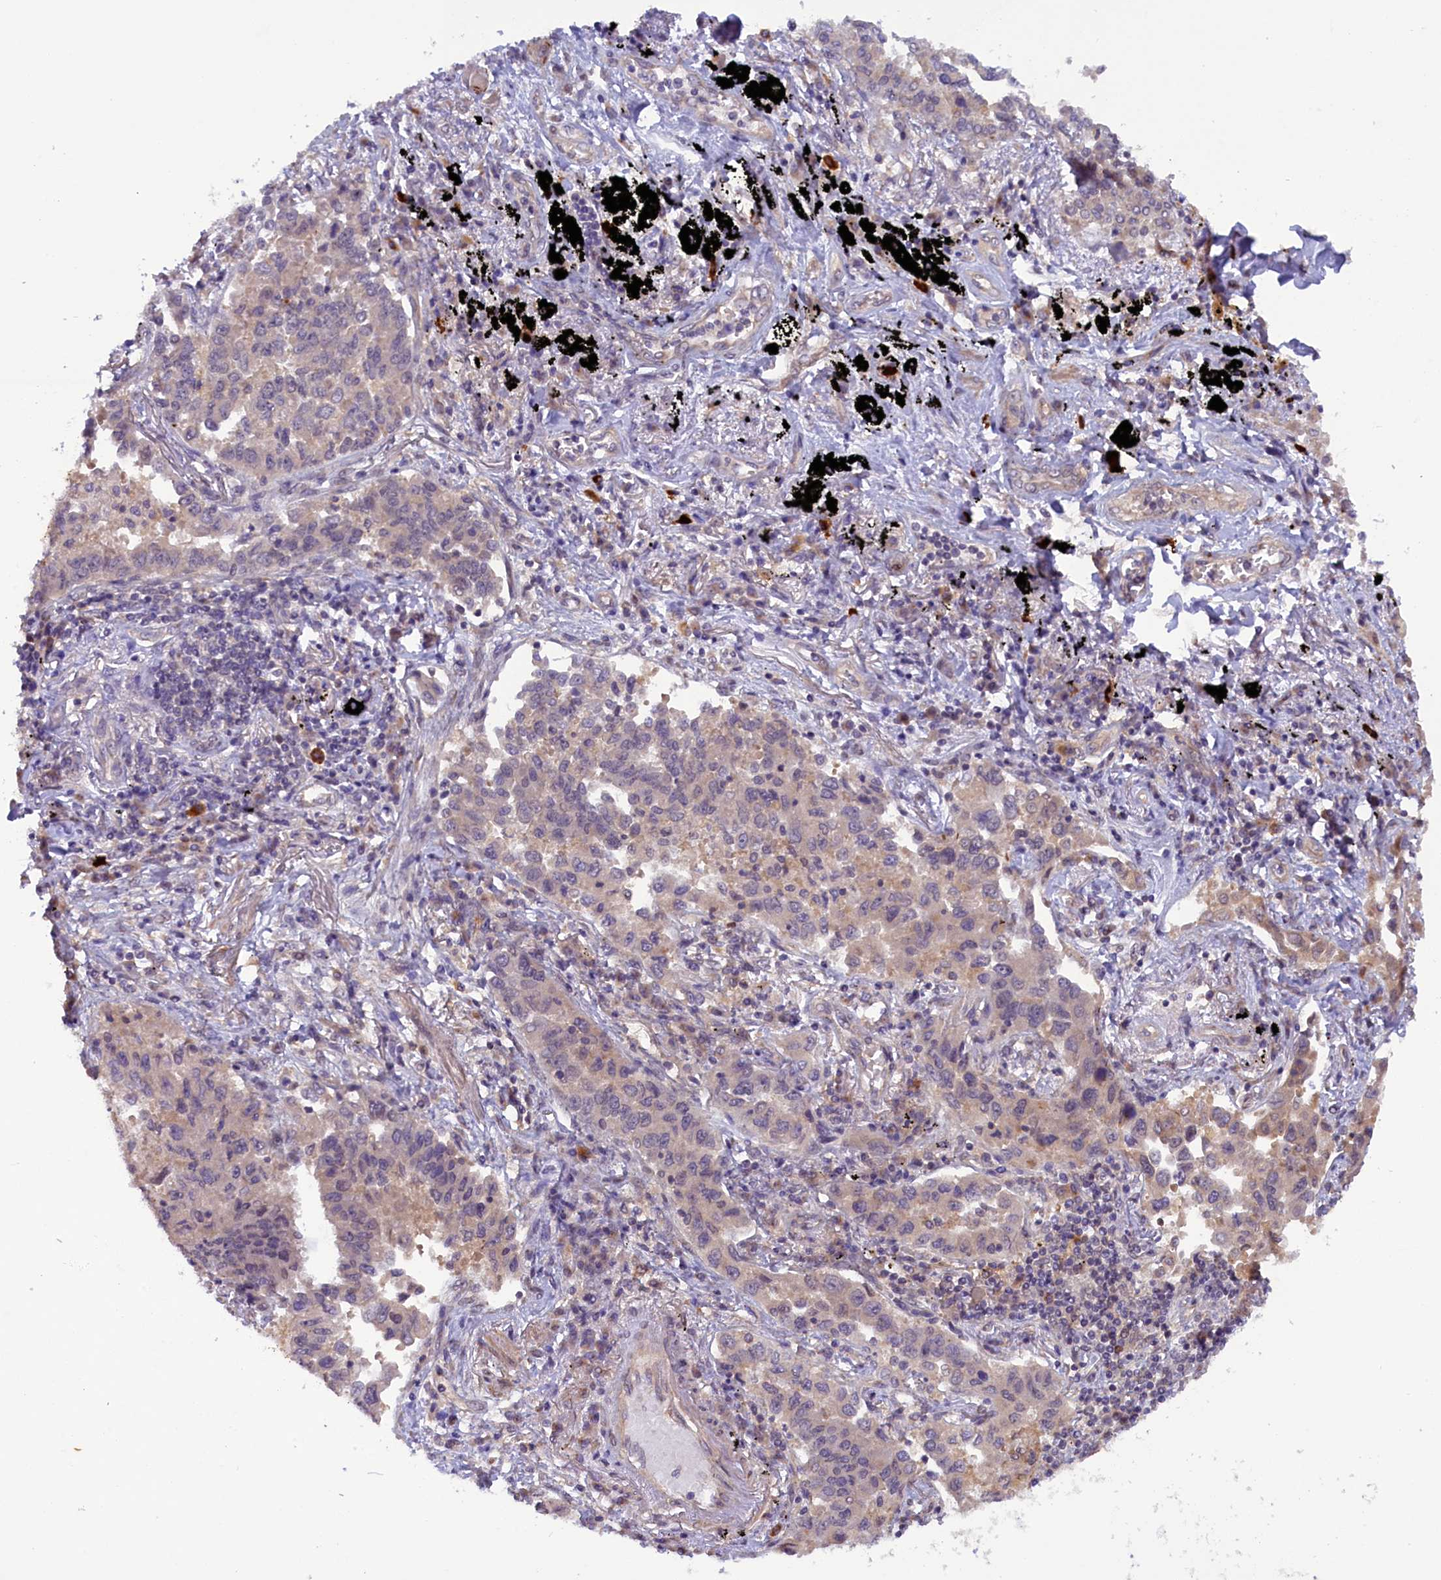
{"staining": {"intensity": "weak", "quantity": "<25%", "location": "cytoplasmic/membranous"}, "tissue": "lung cancer", "cell_type": "Tumor cells", "image_type": "cancer", "snomed": [{"axis": "morphology", "description": "Adenocarcinoma, NOS"}, {"axis": "topography", "description": "Lung"}], "caption": "This is an IHC image of human adenocarcinoma (lung). There is no positivity in tumor cells.", "gene": "CCDC9B", "patient": {"sex": "male", "age": 67}}